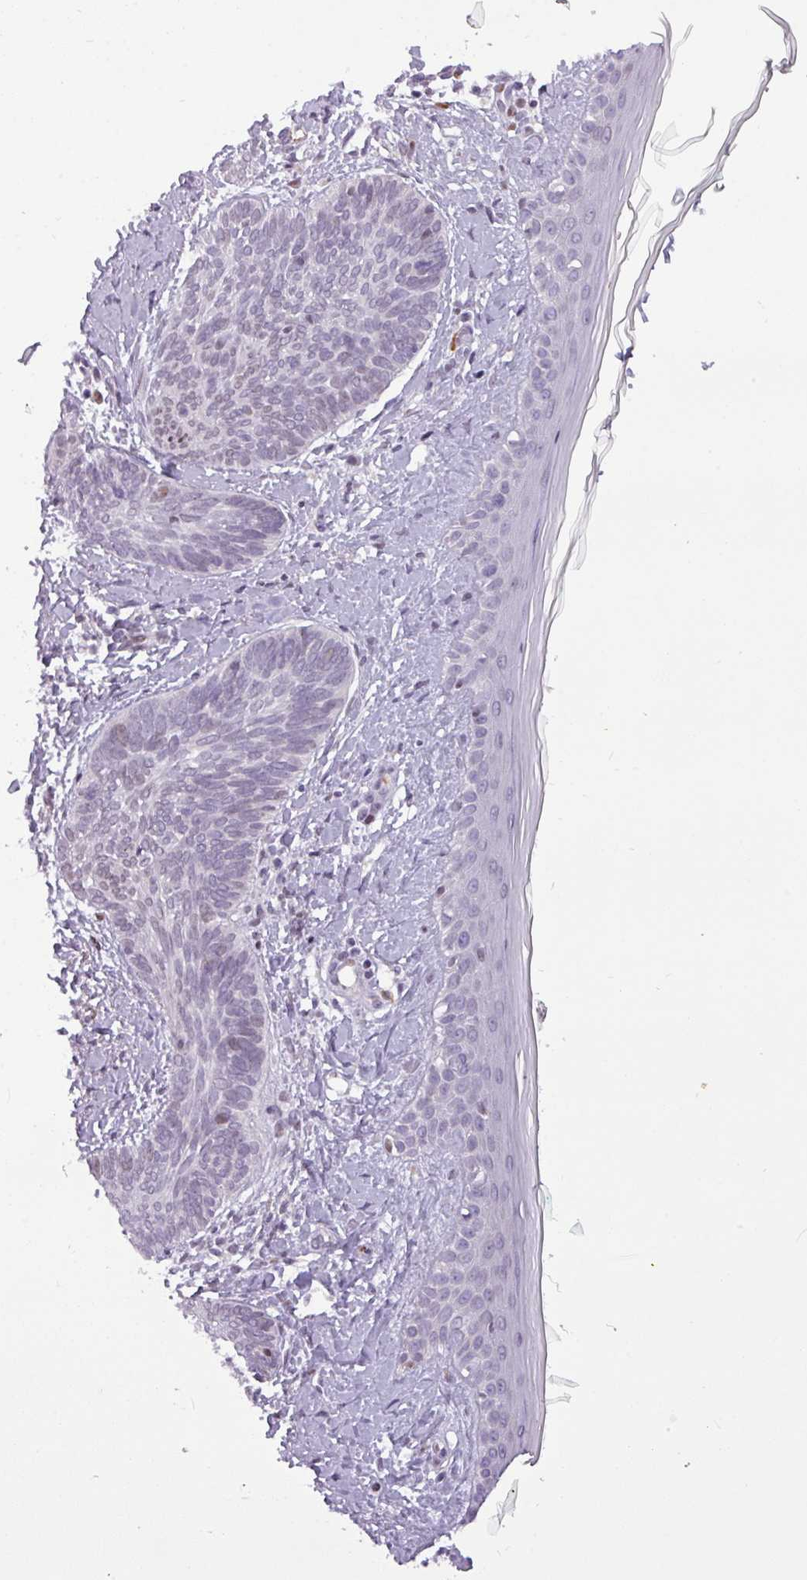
{"staining": {"intensity": "negative", "quantity": "none", "location": "none"}, "tissue": "skin cancer", "cell_type": "Tumor cells", "image_type": "cancer", "snomed": [{"axis": "morphology", "description": "Basal cell carcinoma"}, {"axis": "topography", "description": "Skin"}], "caption": "The image shows no significant staining in tumor cells of skin cancer.", "gene": "SLC66A2", "patient": {"sex": "female", "age": 81}}